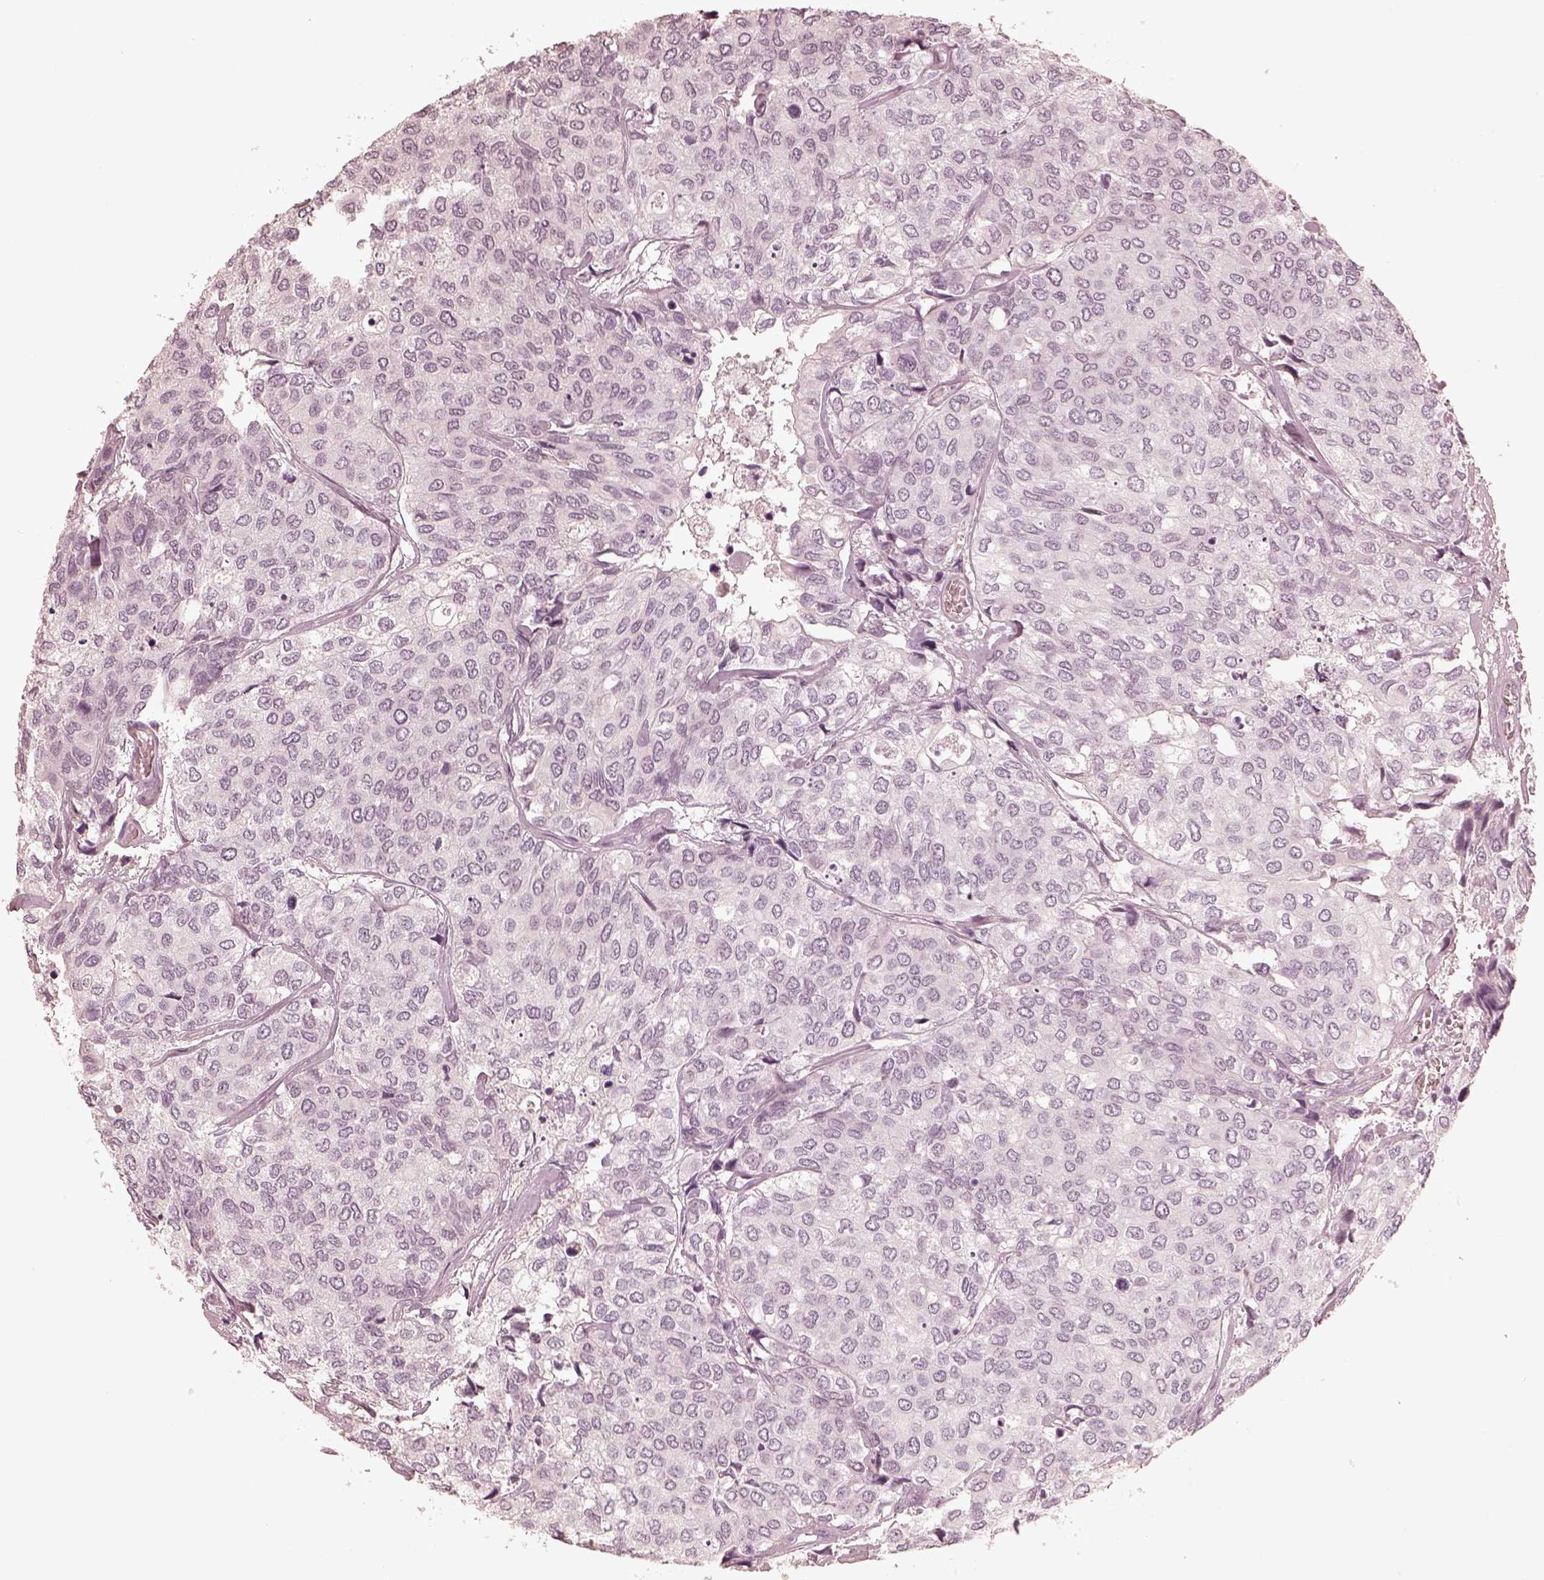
{"staining": {"intensity": "negative", "quantity": "none", "location": "none"}, "tissue": "urothelial cancer", "cell_type": "Tumor cells", "image_type": "cancer", "snomed": [{"axis": "morphology", "description": "Urothelial carcinoma, High grade"}, {"axis": "topography", "description": "Urinary bladder"}], "caption": "This is an immunohistochemistry (IHC) photomicrograph of human urothelial cancer. There is no positivity in tumor cells.", "gene": "CALR3", "patient": {"sex": "male", "age": 73}}